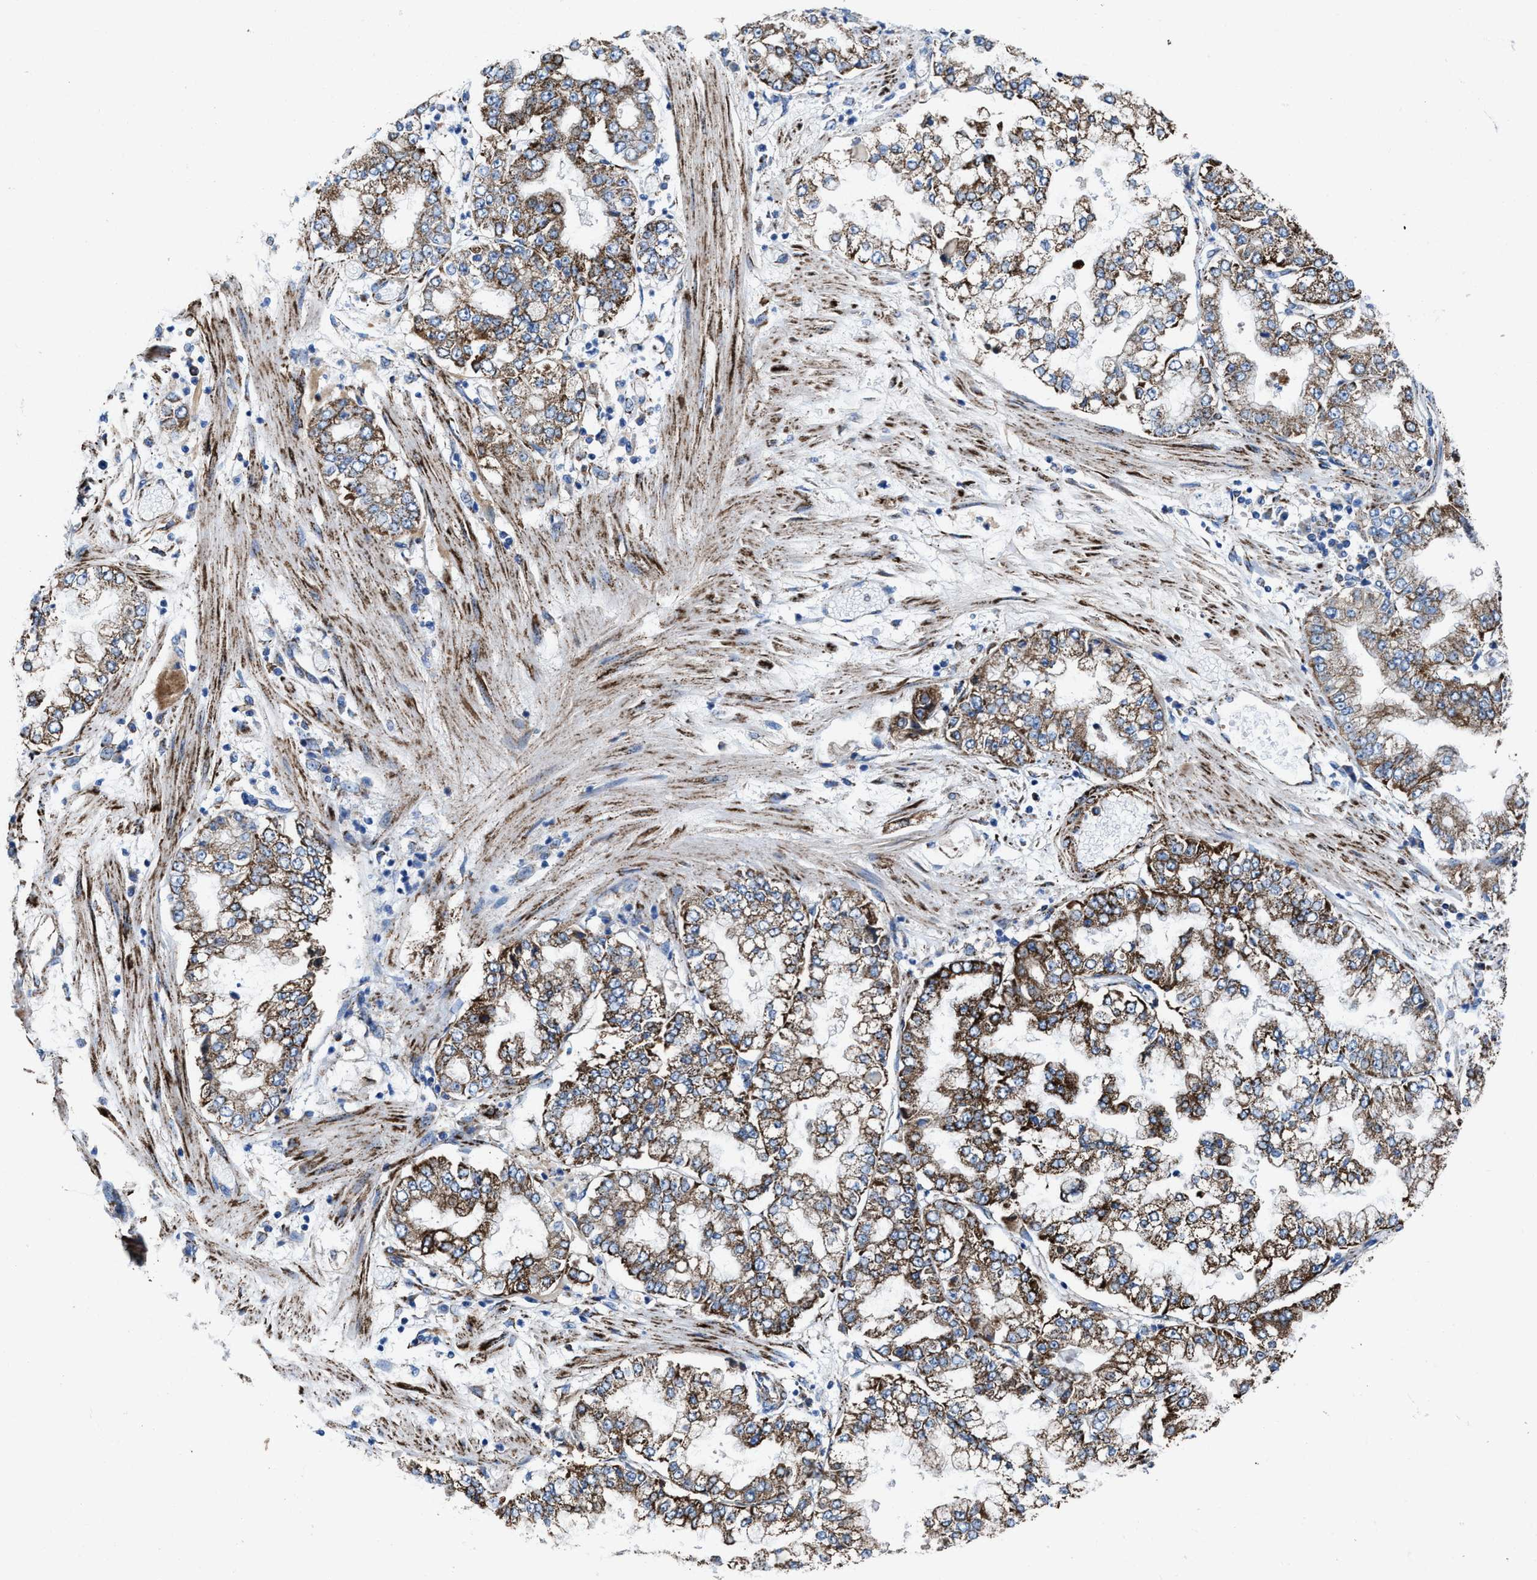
{"staining": {"intensity": "moderate", "quantity": ">75%", "location": "cytoplasmic/membranous"}, "tissue": "stomach cancer", "cell_type": "Tumor cells", "image_type": "cancer", "snomed": [{"axis": "morphology", "description": "Adenocarcinoma, NOS"}, {"axis": "topography", "description": "Stomach"}], "caption": "Protein expression analysis of human stomach cancer (adenocarcinoma) reveals moderate cytoplasmic/membranous staining in about >75% of tumor cells.", "gene": "ALDH1B1", "patient": {"sex": "male", "age": 76}}